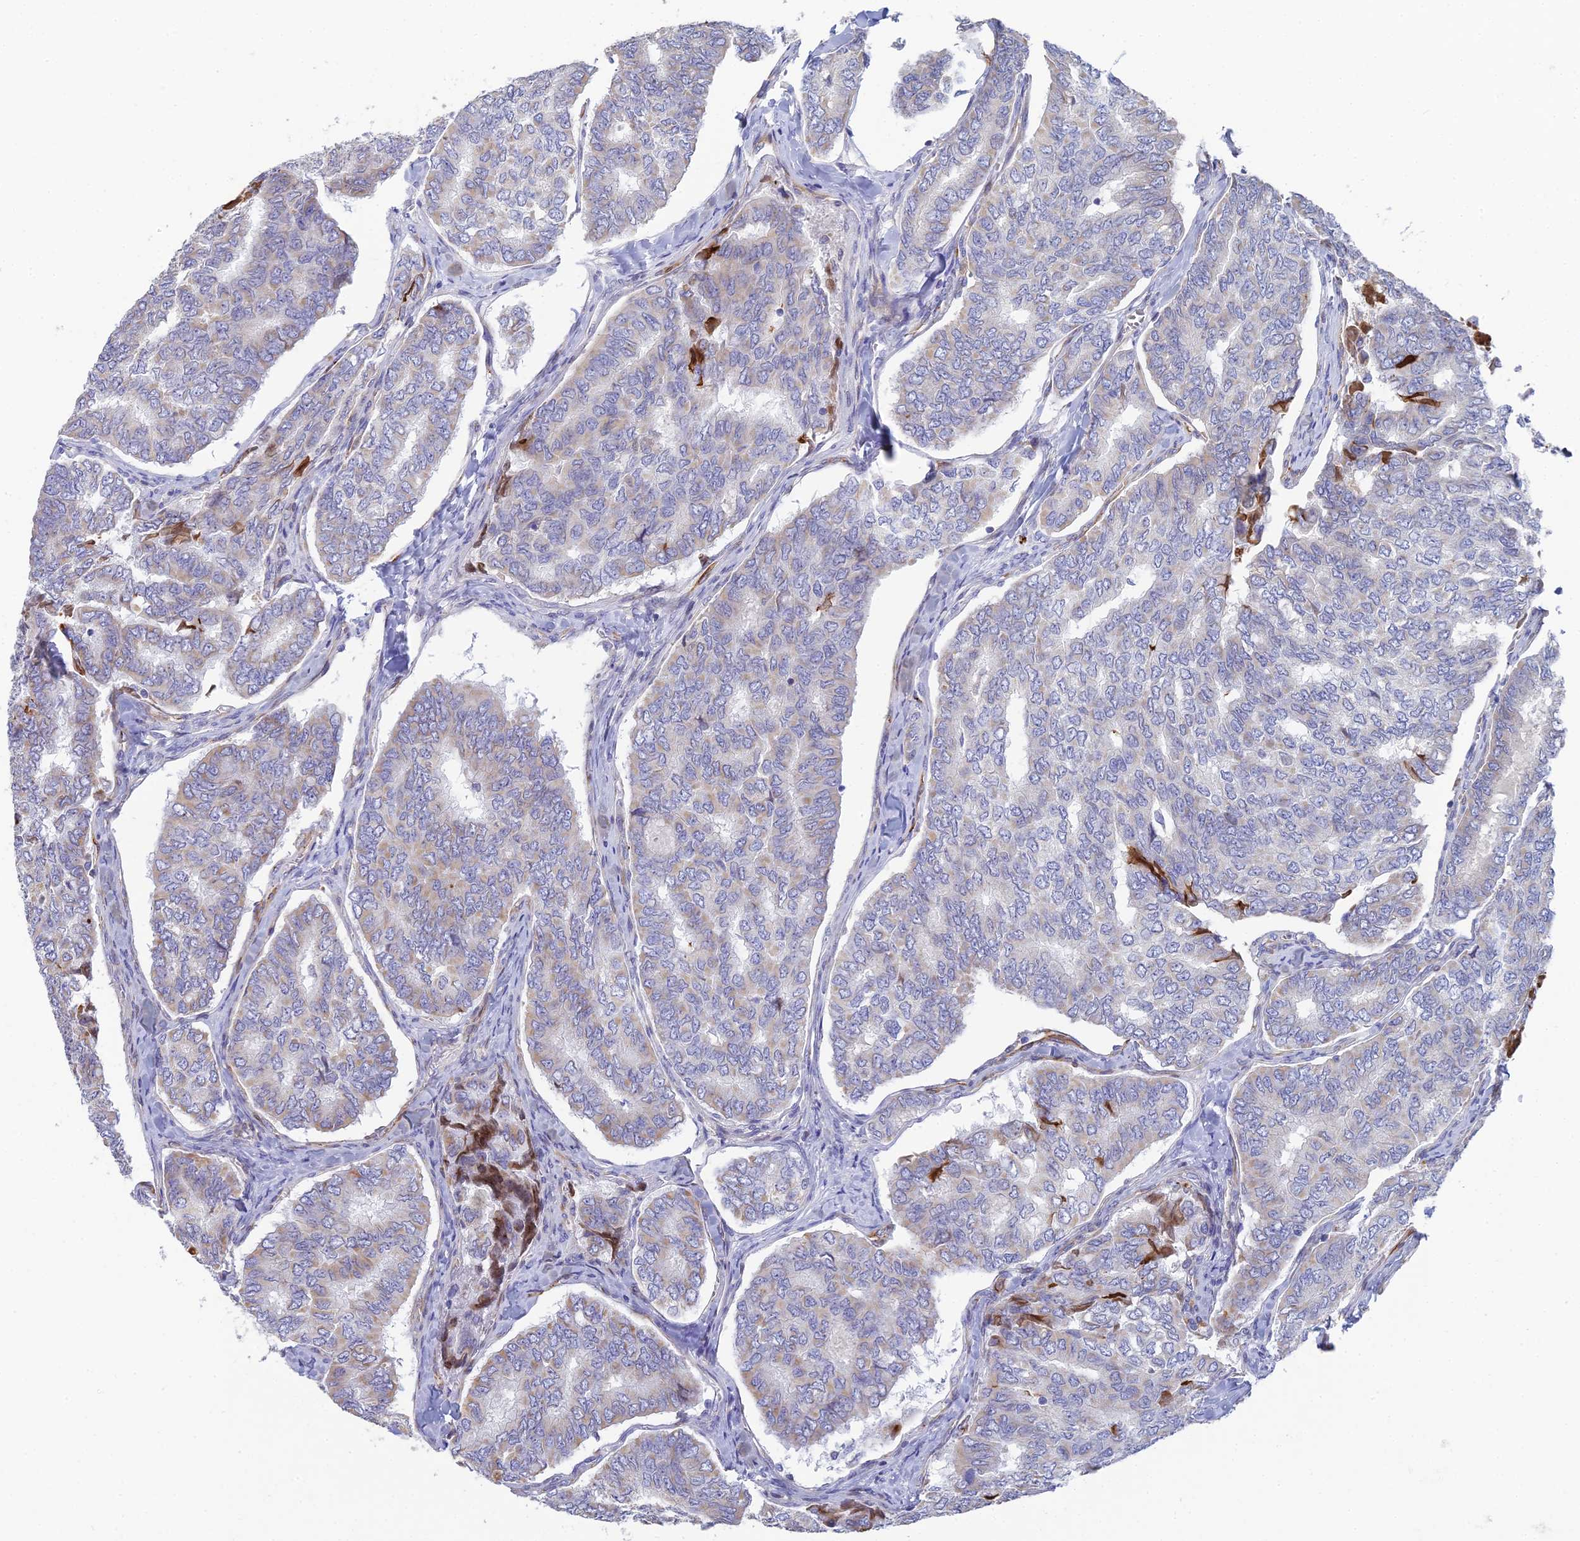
{"staining": {"intensity": "negative", "quantity": "none", "location": "none"}, "tissue": "thyroid cancer", "cell_type": "Tumor cells", "image_type": "cancer", "snomed": [{"axis": "morphology", "description": "Papillary adenocarcinoma, NOS"}, {"axis": "topography", "description": "Thyroid gland"}], "caption": "This is an immunohistochemistry (IHC) histopathology image of thyroid cancer. There is no staining in tumor cells.", "gene": "CSPG4", "patient": {"sex": "female", "age": 35}}